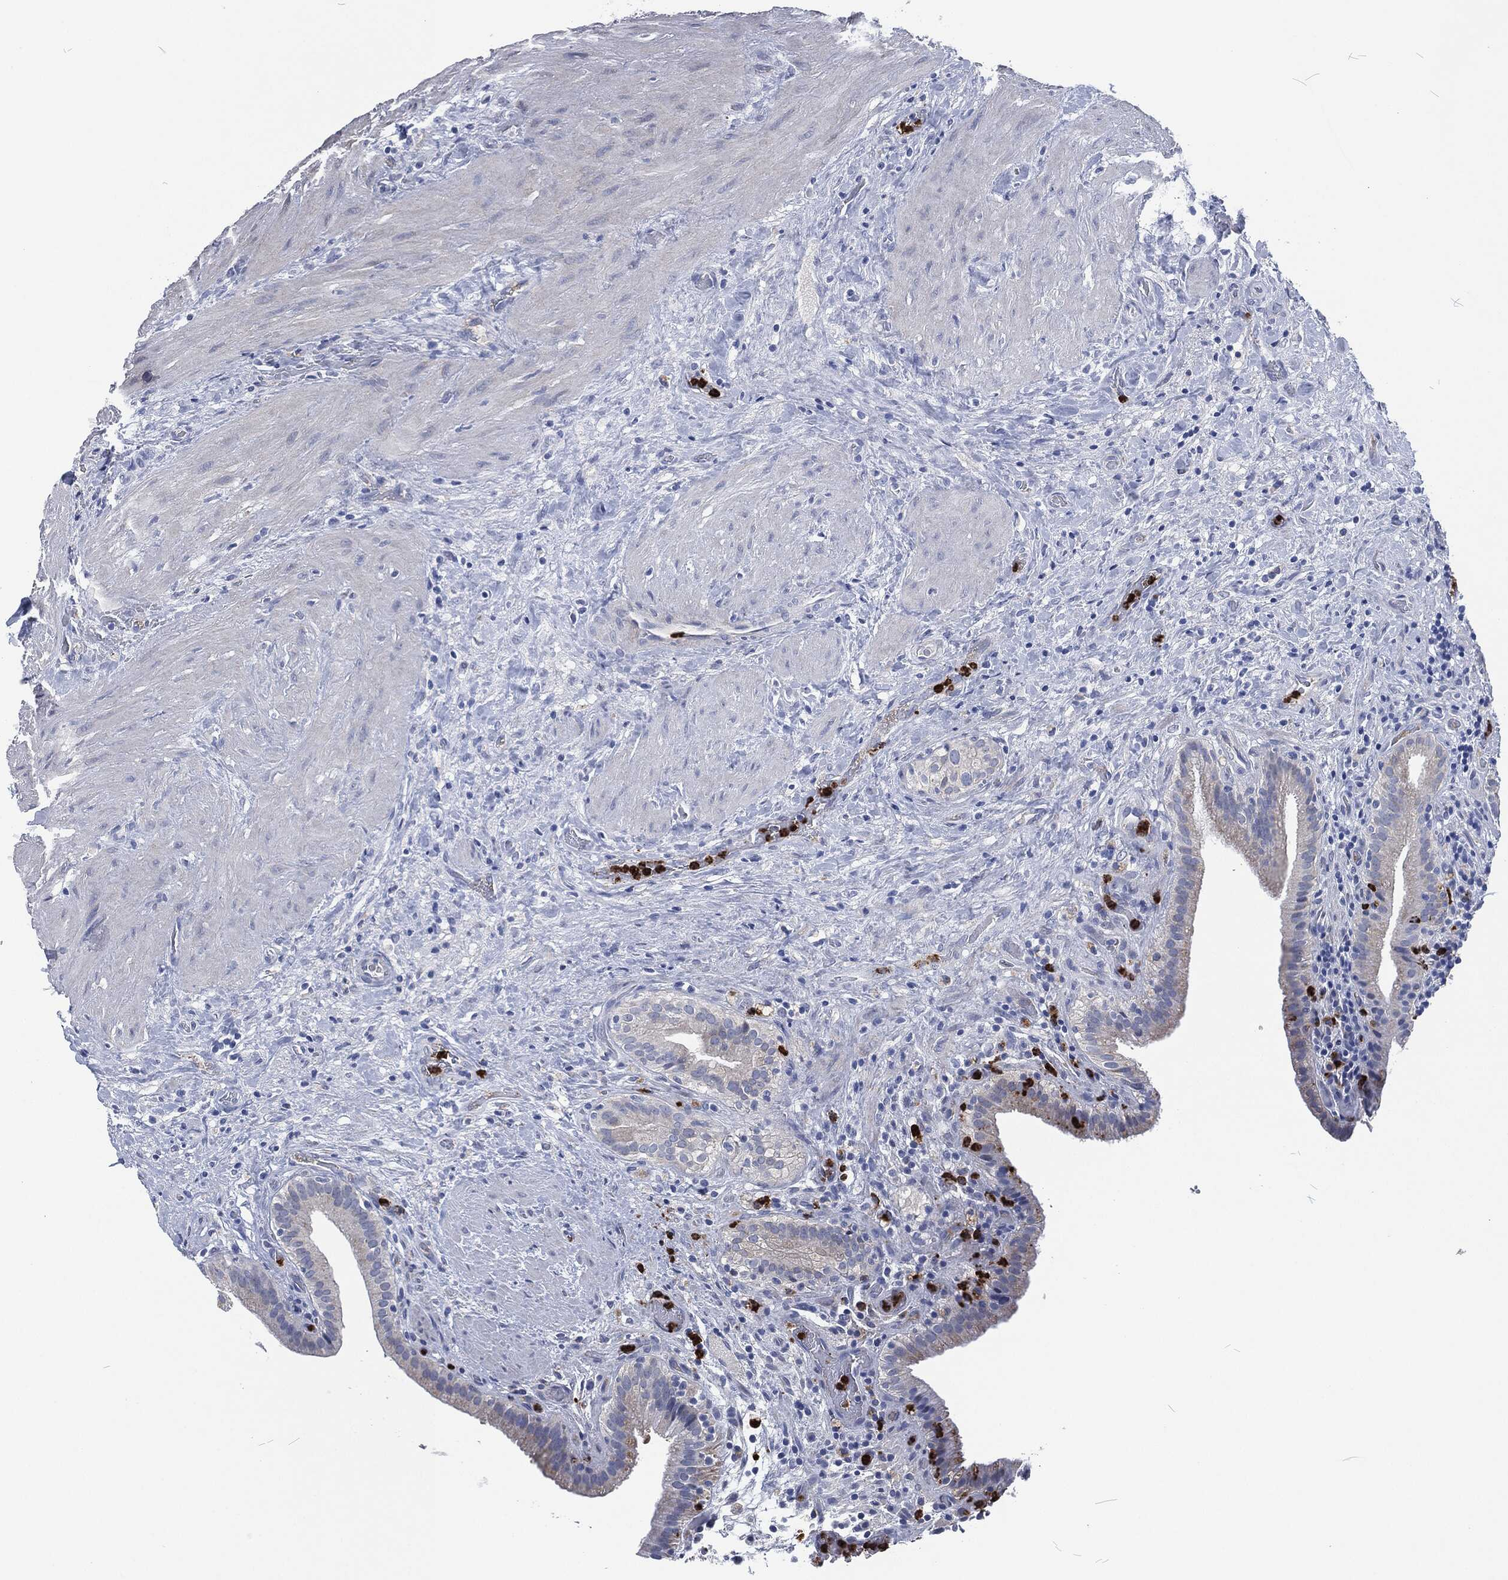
{"staining": {"intensity": "negative", "quantity": "none", "location": "none"}, "tissue": "gallbladder", "cell_type": "Glandular cells", "image_type": "normal", "snomed": [{"axis": "morphology", "description": "Normal tissue, NOS"}, {"axis": "topography", "description": "Gallbladder"}], "caption": "IHC of unremarkable human gallbladder shows no positivity in glandular cells.", "gene": "MPO", "patient": {"sex": "male", "age": 62}}